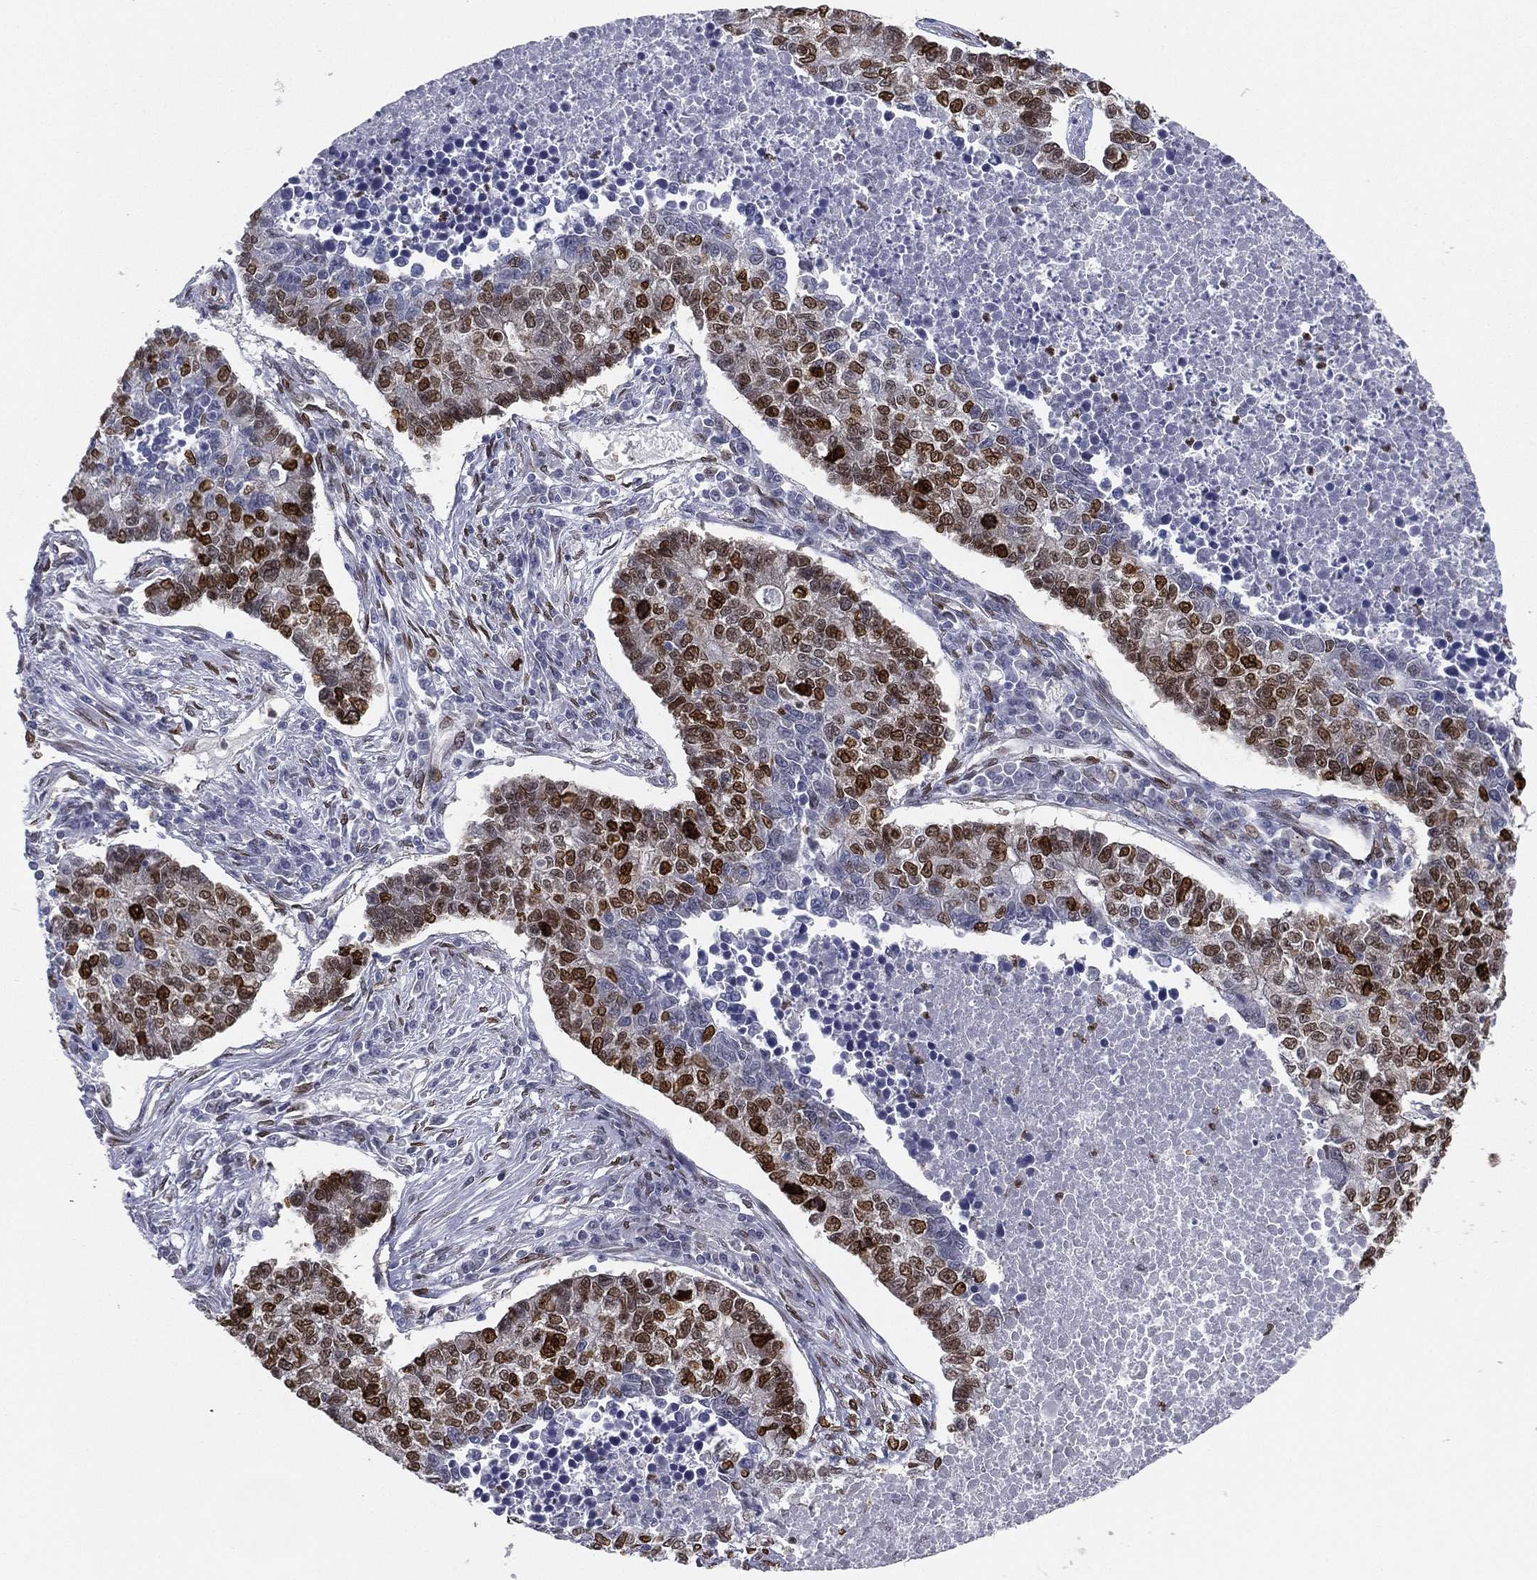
{"staining": {"intensity": "strong", "quantity": "25%-75%", "location": "nuclear"}, "tissue": "lung cancer", "cell_type": "Tumor cells", "image_type": "cancer", "snomed": [{"axis": "morphology", "description": "Adenocarcinoma, NOS"}, {"axis": "topography", "description": "Lung"}], "caption": "The image exhibits immunohistochemical staining of lung cancer. There is strong nuclear staining is appreciated in about 25%-75% of tumor cells. The staining is performed using DAB brown chromogen to label protein expression. The nuclei are counter-stained blue using hematoxylin.", "gene": "LMNB1", "patient": {"sex": "male", "age": 57}}